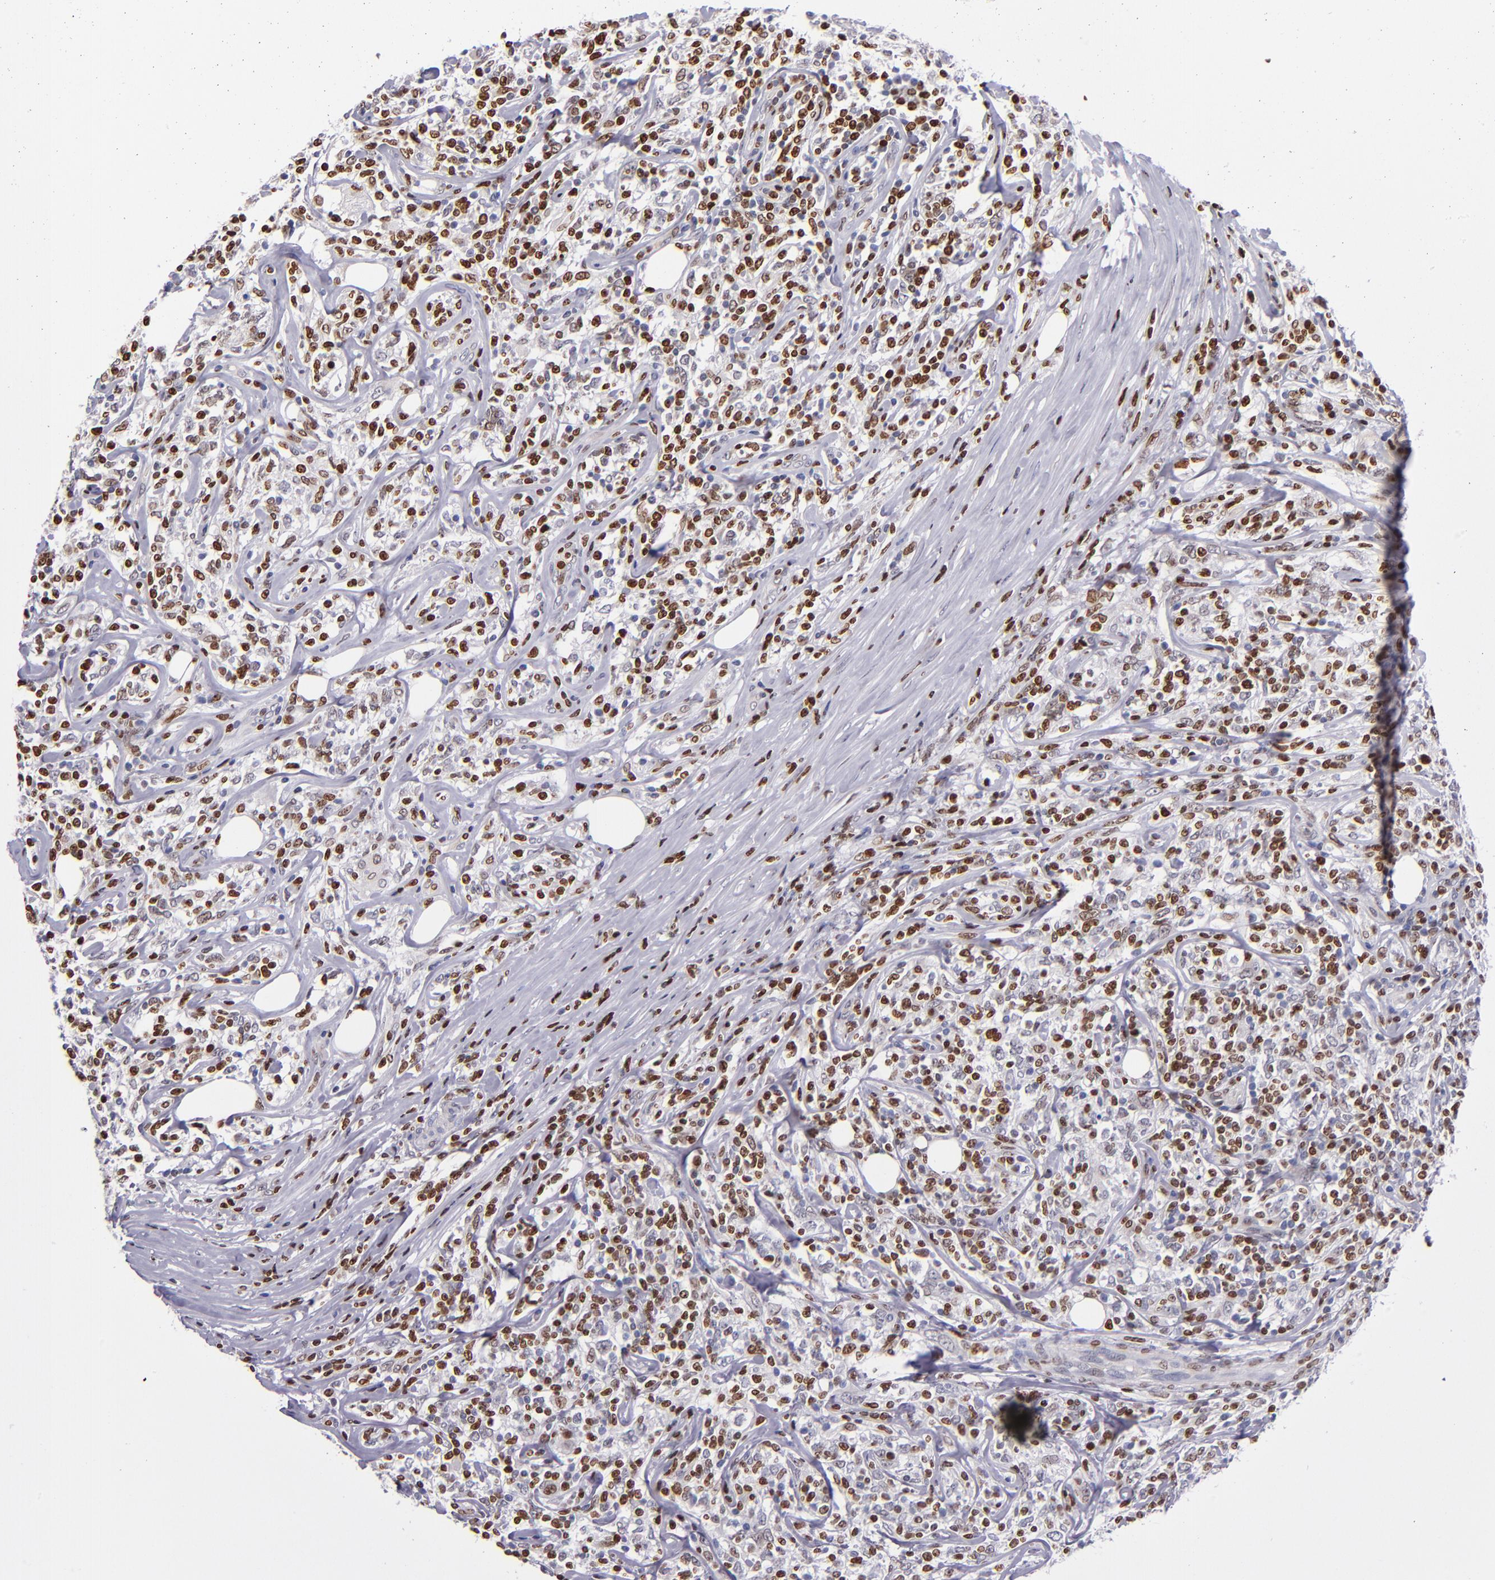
{"staining": {"intensity": "moderate", "quantity": ">75%", "location": "nuclear"}, "tissue": "lymphoma", "cell_type": "Tumor cells", "image_type": "cancer", "snomed": [{"axis": "morphology", "description": "Malignant lymphoma, non-Hodgkin's type, High grade"}, {"axis": "topography", "description": "Lymph node"}], "caption": "IHC micrograph of neoplastic tissue: high-grade malignant lymphoma, non-Hodgkin's type stained using immunohistochemistry (IHC) demonstrates medium levels of moderate protein expression localized specifically in the nuclear of tumor cells, appearing as a nuclear brown color.", "gene": "CDKL5", "patient": {"sex": "female", "age": 84}}